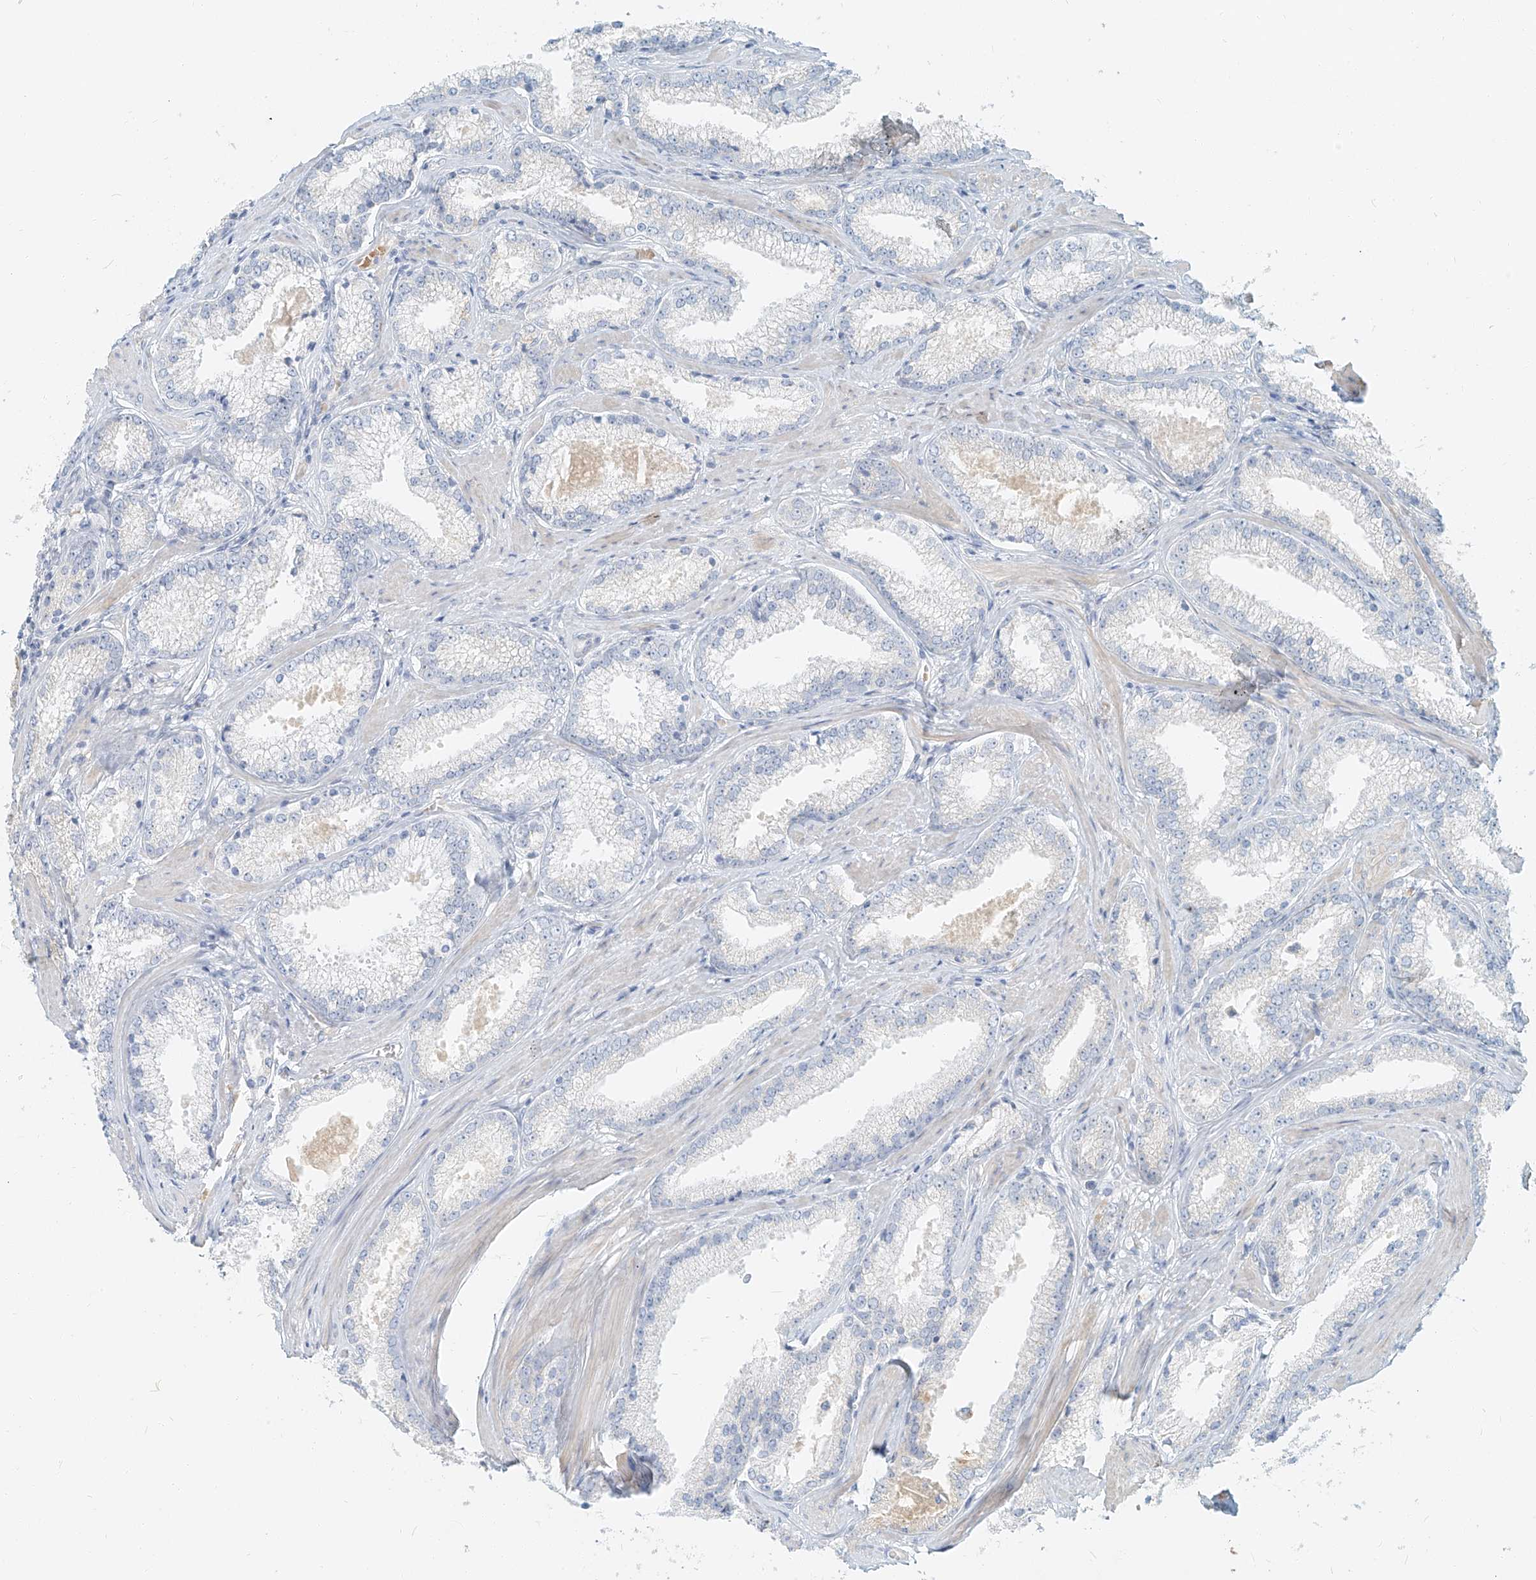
{"staining": {"intensity": "negative", "quantity": "none", "location": "none"}, "tissue": "prostate cancer", "cell_type": "Tumor cells", "image_type": "cancer", "snomed": [{"axis": "morphology", "description": "Adenocarcinoma, High grade"}, {"axis": "topography", "description": "Prostate"}], "caption": "A high-resolution micrograph shows immunohistochemistry (IHC) staining of prostate adenocarcinoma (high-grade), which displays no significant expression in tumor cells.", "gene": "PGC", "patient": {"sex": "male", "age": 66}}